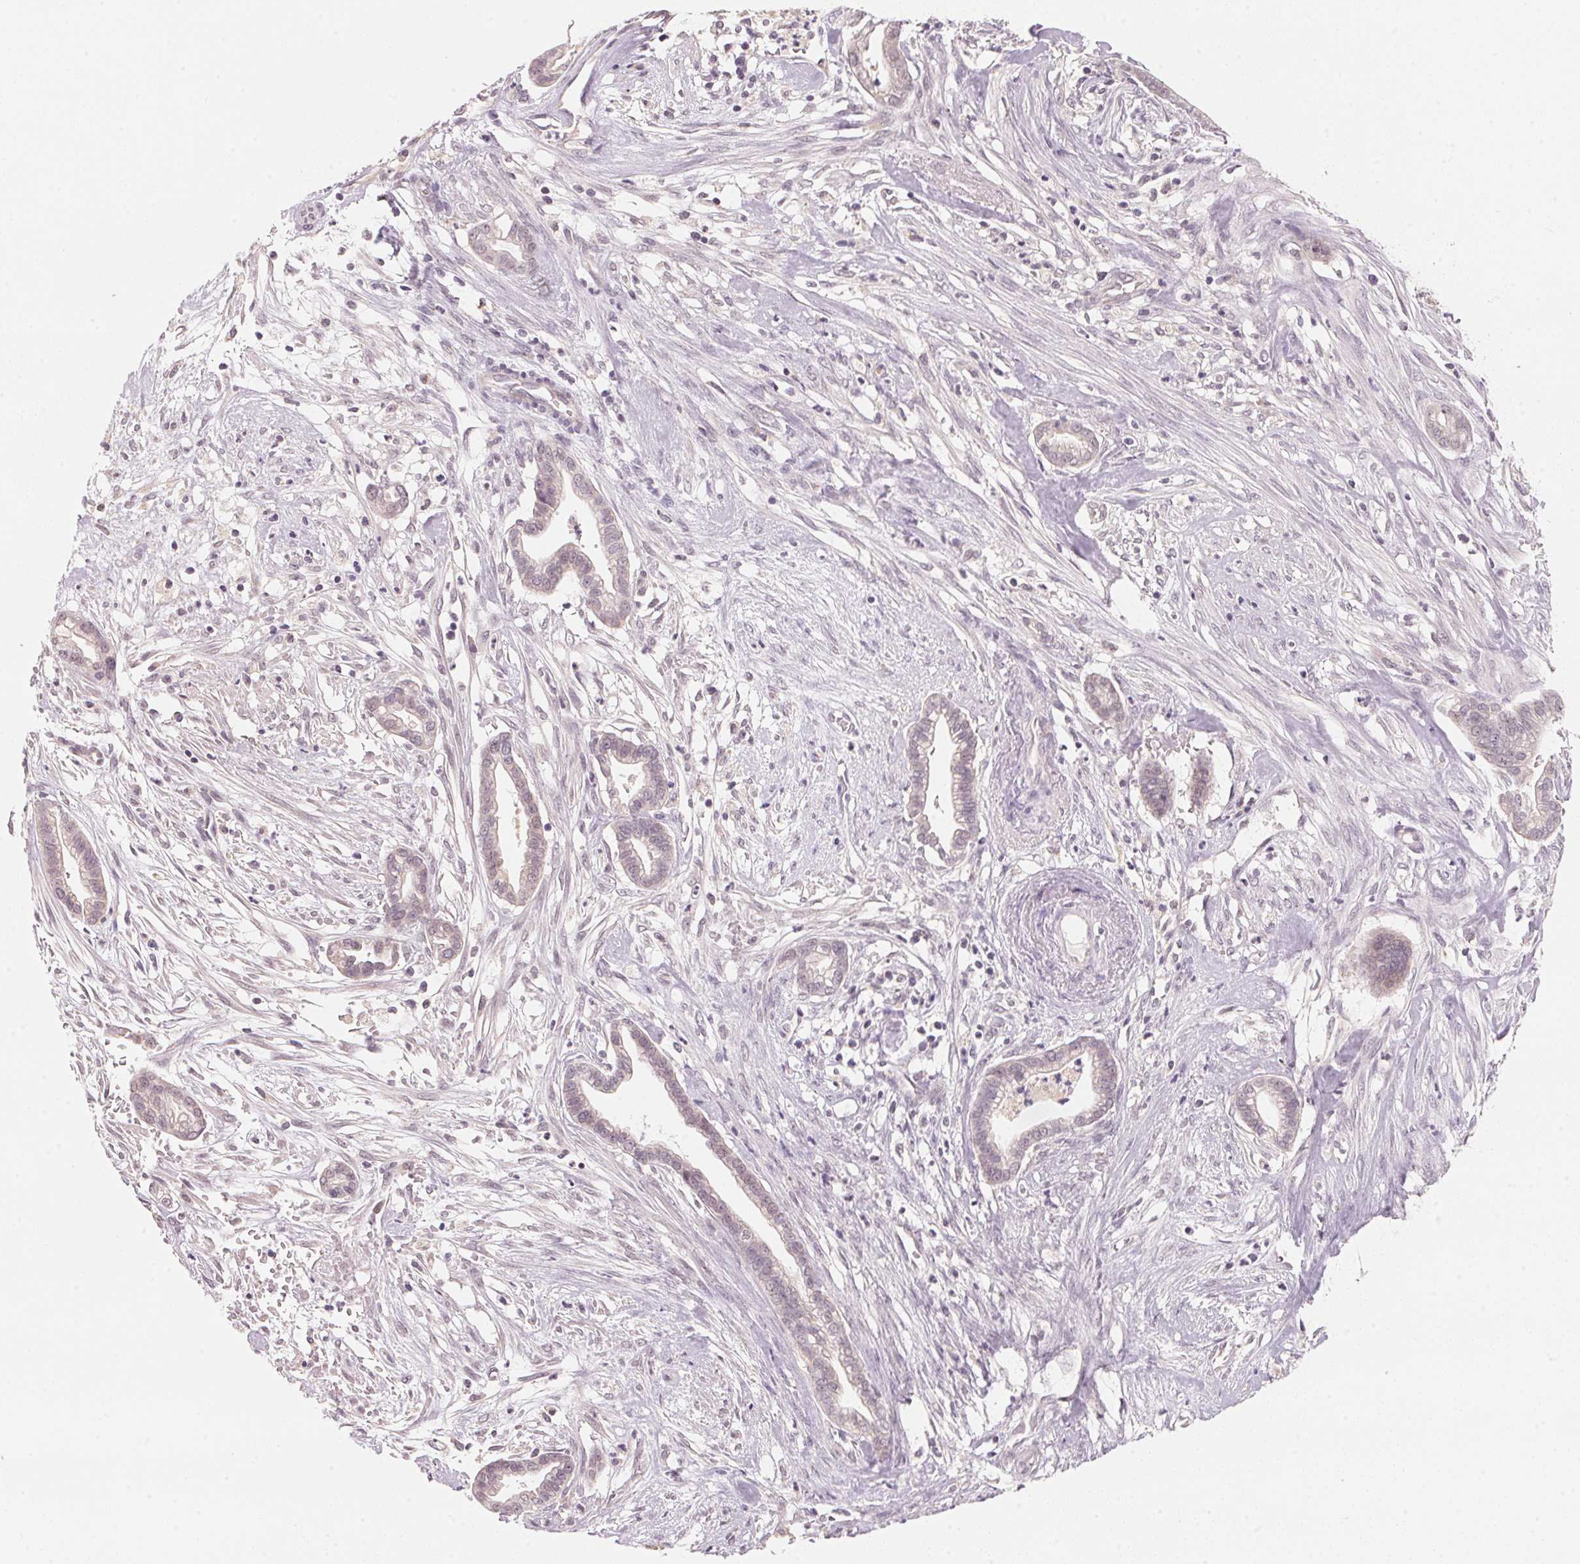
{"staining": {"intensity": "negative", "quantity": "none", "location": "none"}, "tissue": "cervical cancer", "cell_type": "Tumor cells", "image_type": "cancer", "snomed": [{"axis": "morphology", "description": "Adenocarcinoma, NOS"}, {"axis": "topography", "description": "Cervix"}], "caption": "High magnification brightfield microscopy of adenocarcinoma (cervical) stained with DAB (3,3'-diaminobenzidine) (brown) and counterstained with hematoxylin (blue): tumor cells show no significant expression. (Stains: DAB immunohistochemistry with hematoxylin counter stain, Microscopy: brightfield microscopy at high magnification).", "gene": "ANKRD31", "patient": {"sex": "female", "age": 62}}